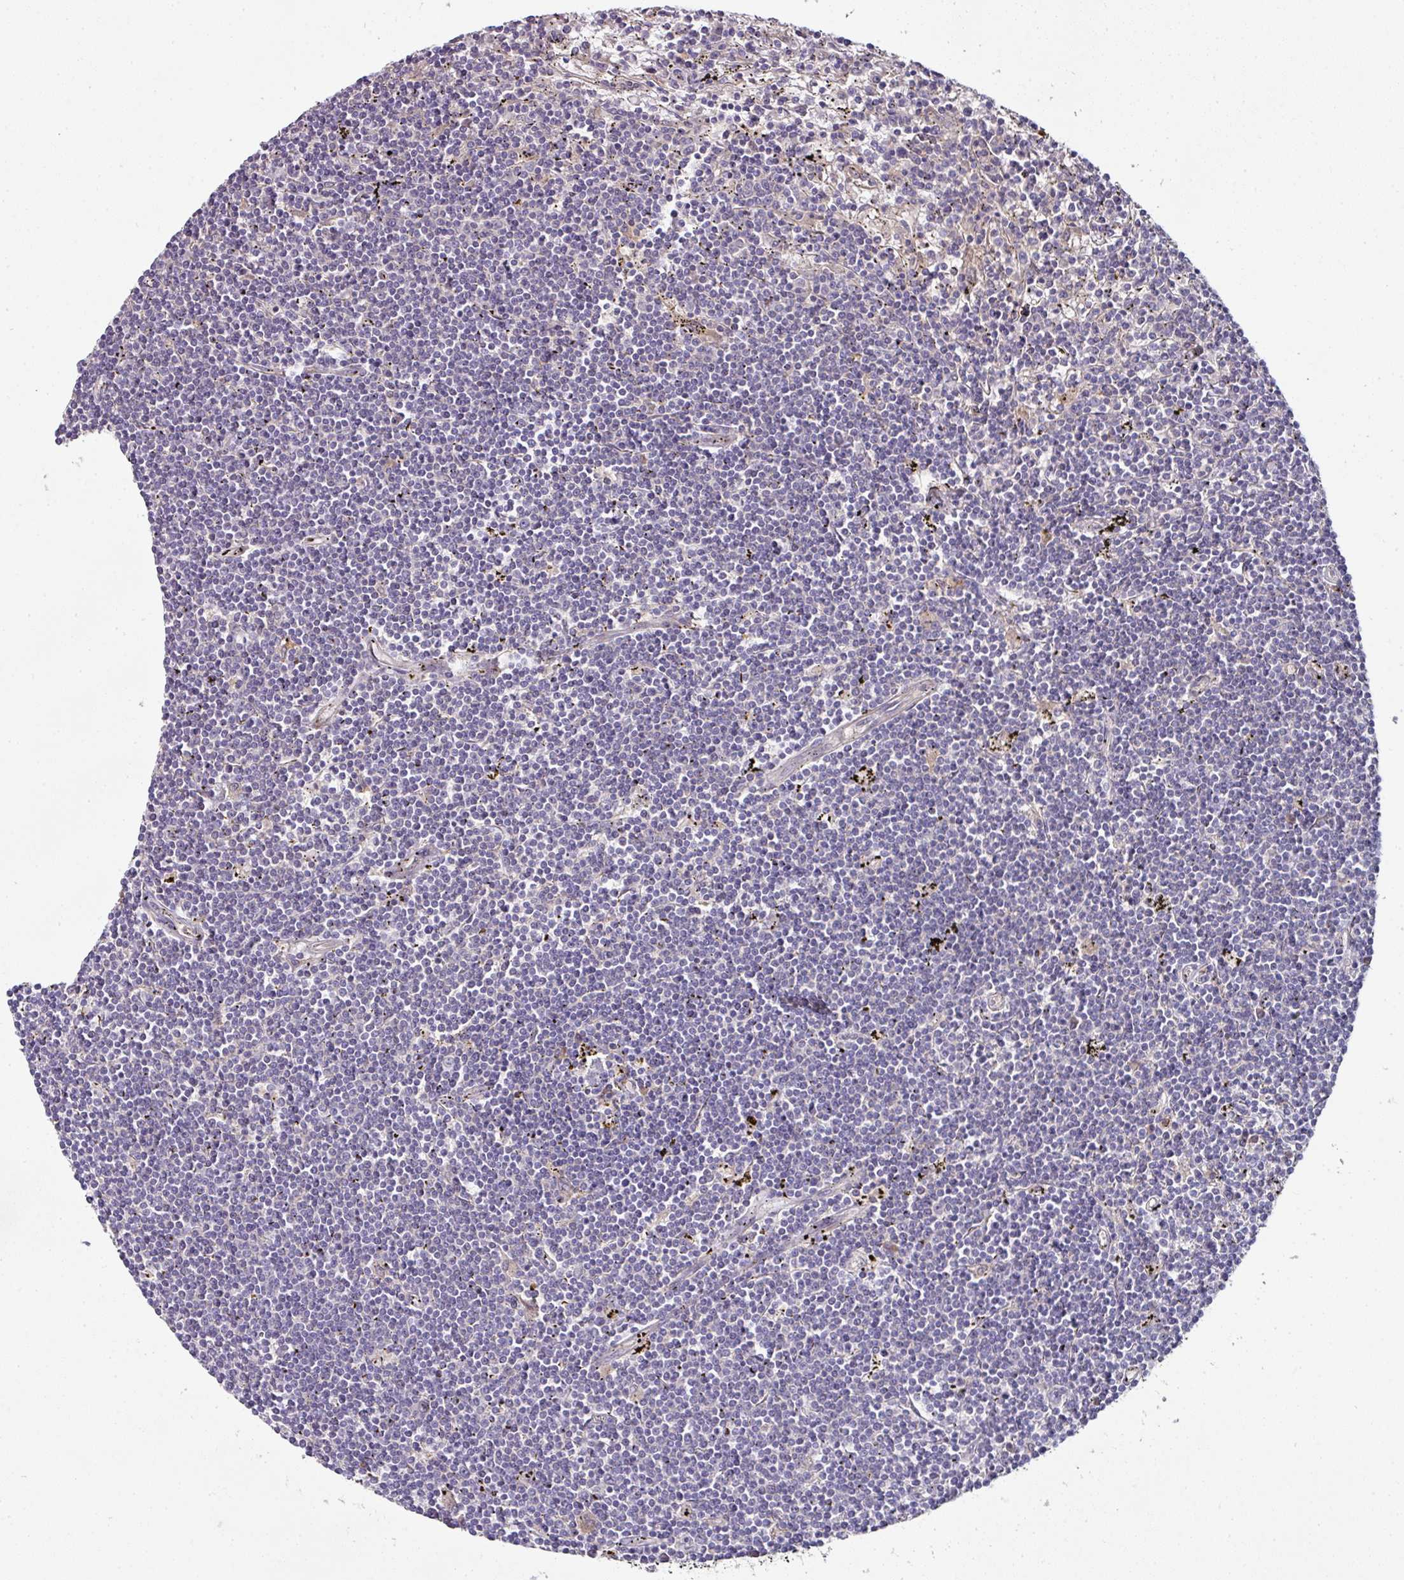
{"staining": {"intensity": "negative", "quantity": "none", "location": "none"}, "tissue": "lymphoma", "cell_type": "Tumor cells", "image_type": "cancer", "snomed": [{"axis": "morphology", "description": "Malignant lymphoma, non-Hodgkin's type, Low grade"}, {"axis": "topography", "description": "Spleen"}], "caption": "Immunohistochemical staining of human low-grade malignant lymphoma, non-Hodgkin's type reveals no significant positivity in tumor cells.", "gene": "CTDSP2", "patient": {"sex": "male", "age": 76}}